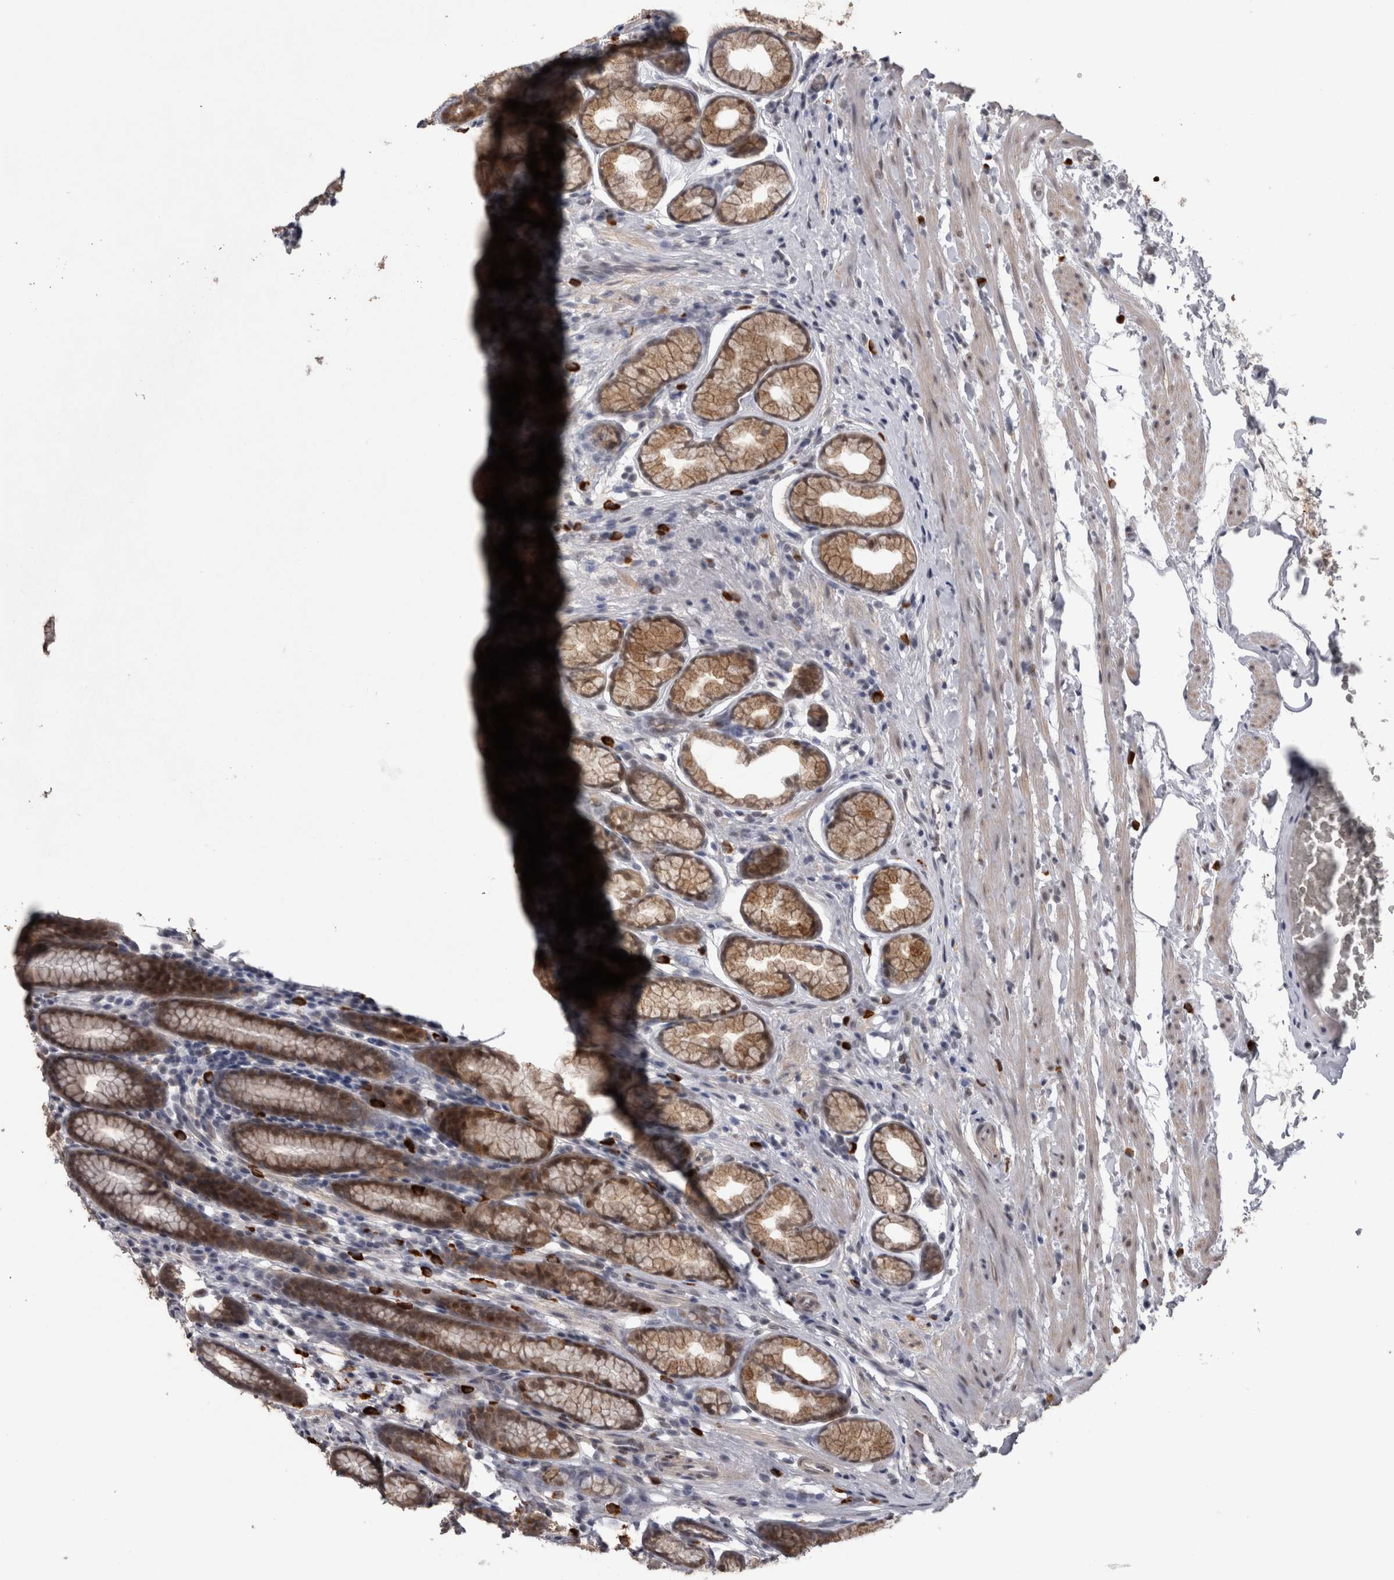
{"staining": {"intensity": "strong", "quantity": ">75%", "location": "cytoplasmic/membranous,nuclear"}, "tissue": "stomach", "cell_type": "Glandular cells", "image_type": "normal", "snomed": [{"axis": "morphology", "description": "Normal tissue, NOS"}, {"axis": "topography", "description": "Stomach"}], "caption": "This histopathology image displays IHC staining of unremarkable human stomach, with high strong cytoplasmic/membranous,nuclear positivity in about >75% of glandular cells.", "gene": "PEBP4", "patient": {"sex": "male", "age": 42}}